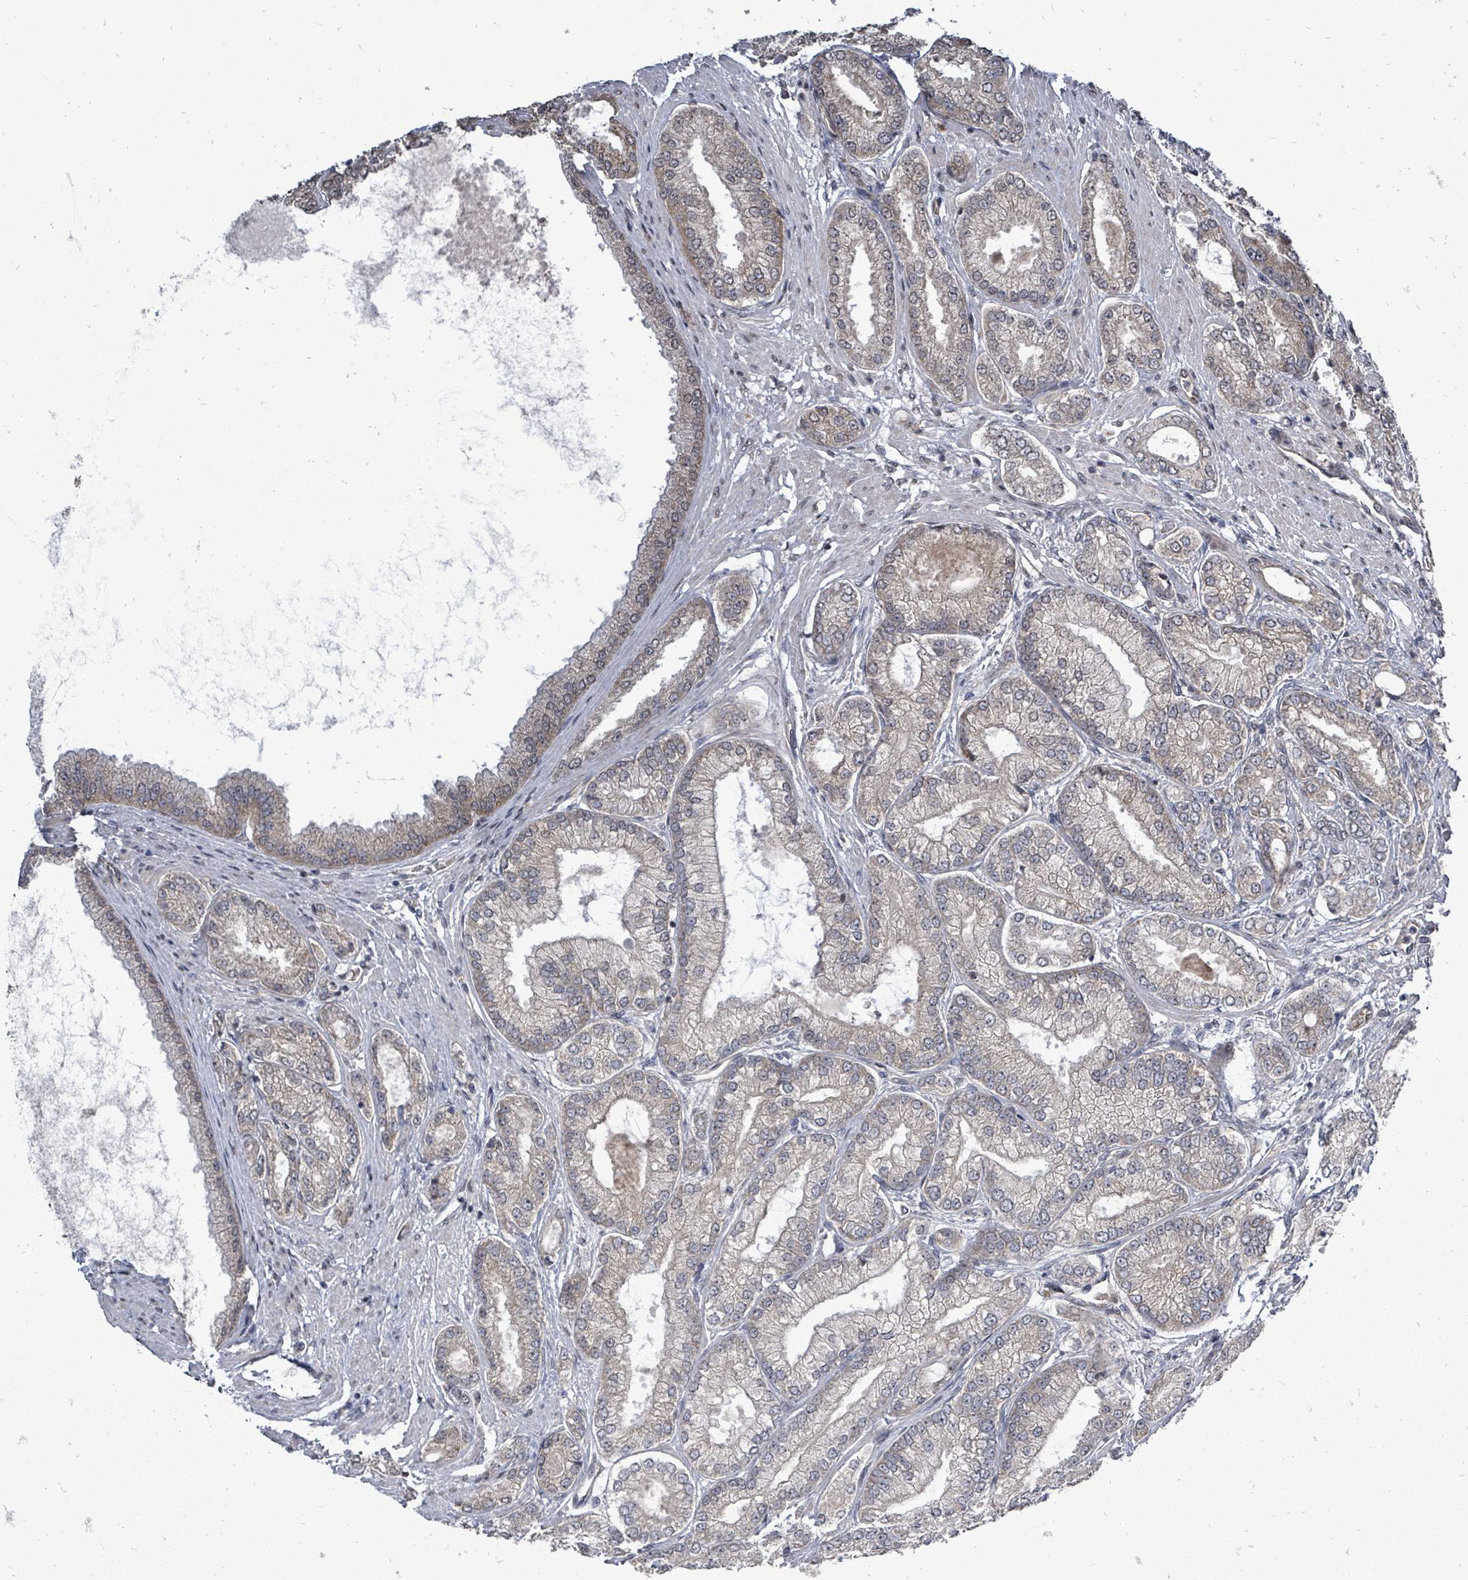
{"staining": {"intensity": "weak", "quantity": "<25%", "location": "cytoplasmic/membranous"}, "tissue": "prostate cancer", "cell_type": "Tumor cells", "image_type": "cancer", "snomed": [{"axis": "morphology", "description": "Adenocarcinoma, High grade"}, {"axis": "topography", "description": "Prostate"}], "caption": "Prostate cancer was stained to show a protein in brown. There is no significant staining in tumor cells.", "gene": "RALGAPB", "patient": {"sex": "male", "age": 71}}